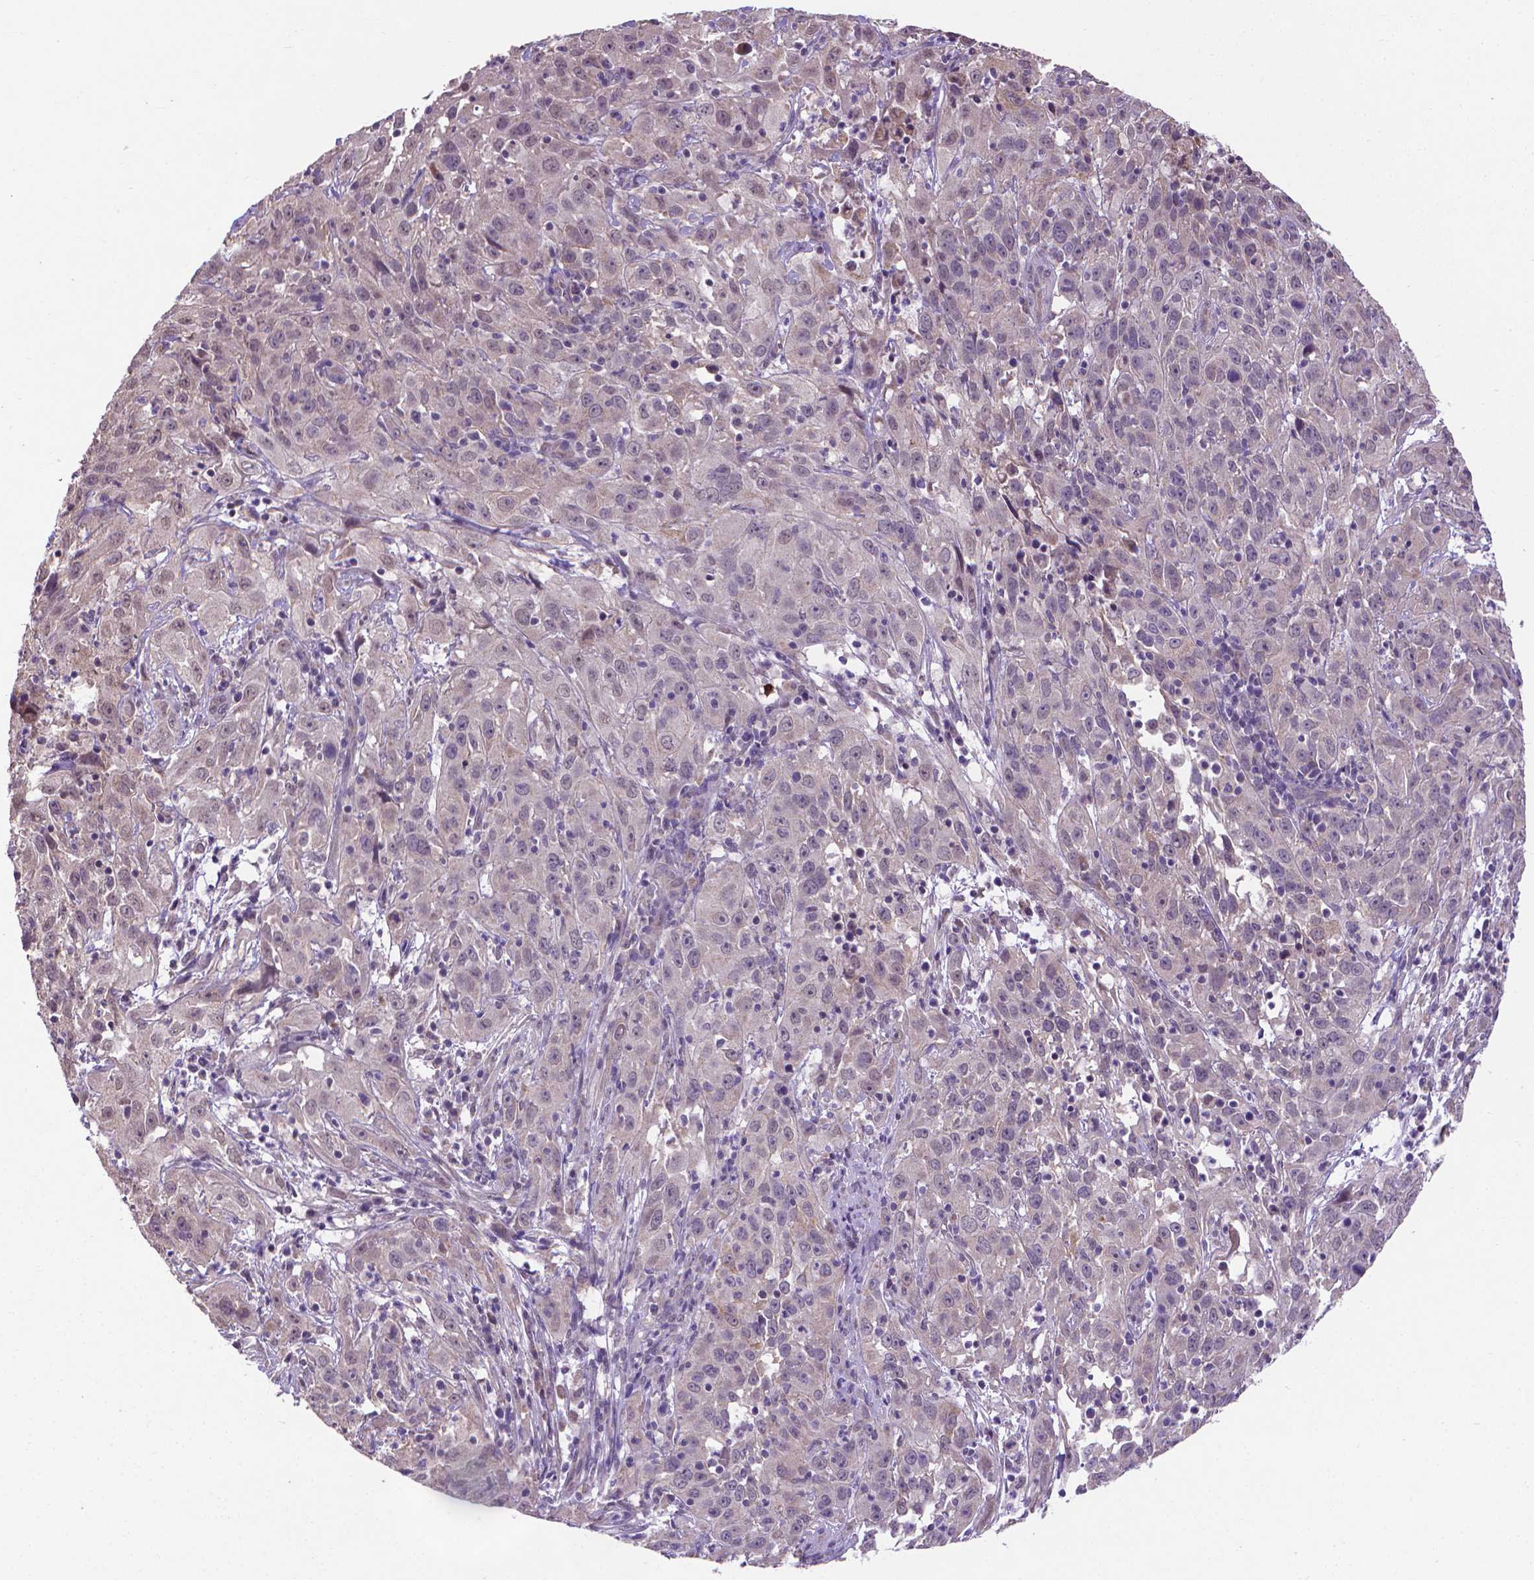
{"staining": {"intensity": "negative", "quantity": "none", "location": "none"}, "tissue": "cervical cancer", "cell_type": "Tumor cells", "image_type": "cancer", "snomed": [{"axis": "morphology", "description": "Squamous cell carcinoma, NOS"}, {"axis": "topography", "description": "Cervix"}], "caption": "The immunohistochemistry (IHC) histopathology image has no significant positivity in tumor cells of cervical cancer tissue.", "gene": "GPR63", "patient": {"sex": "female", "age": 32}}